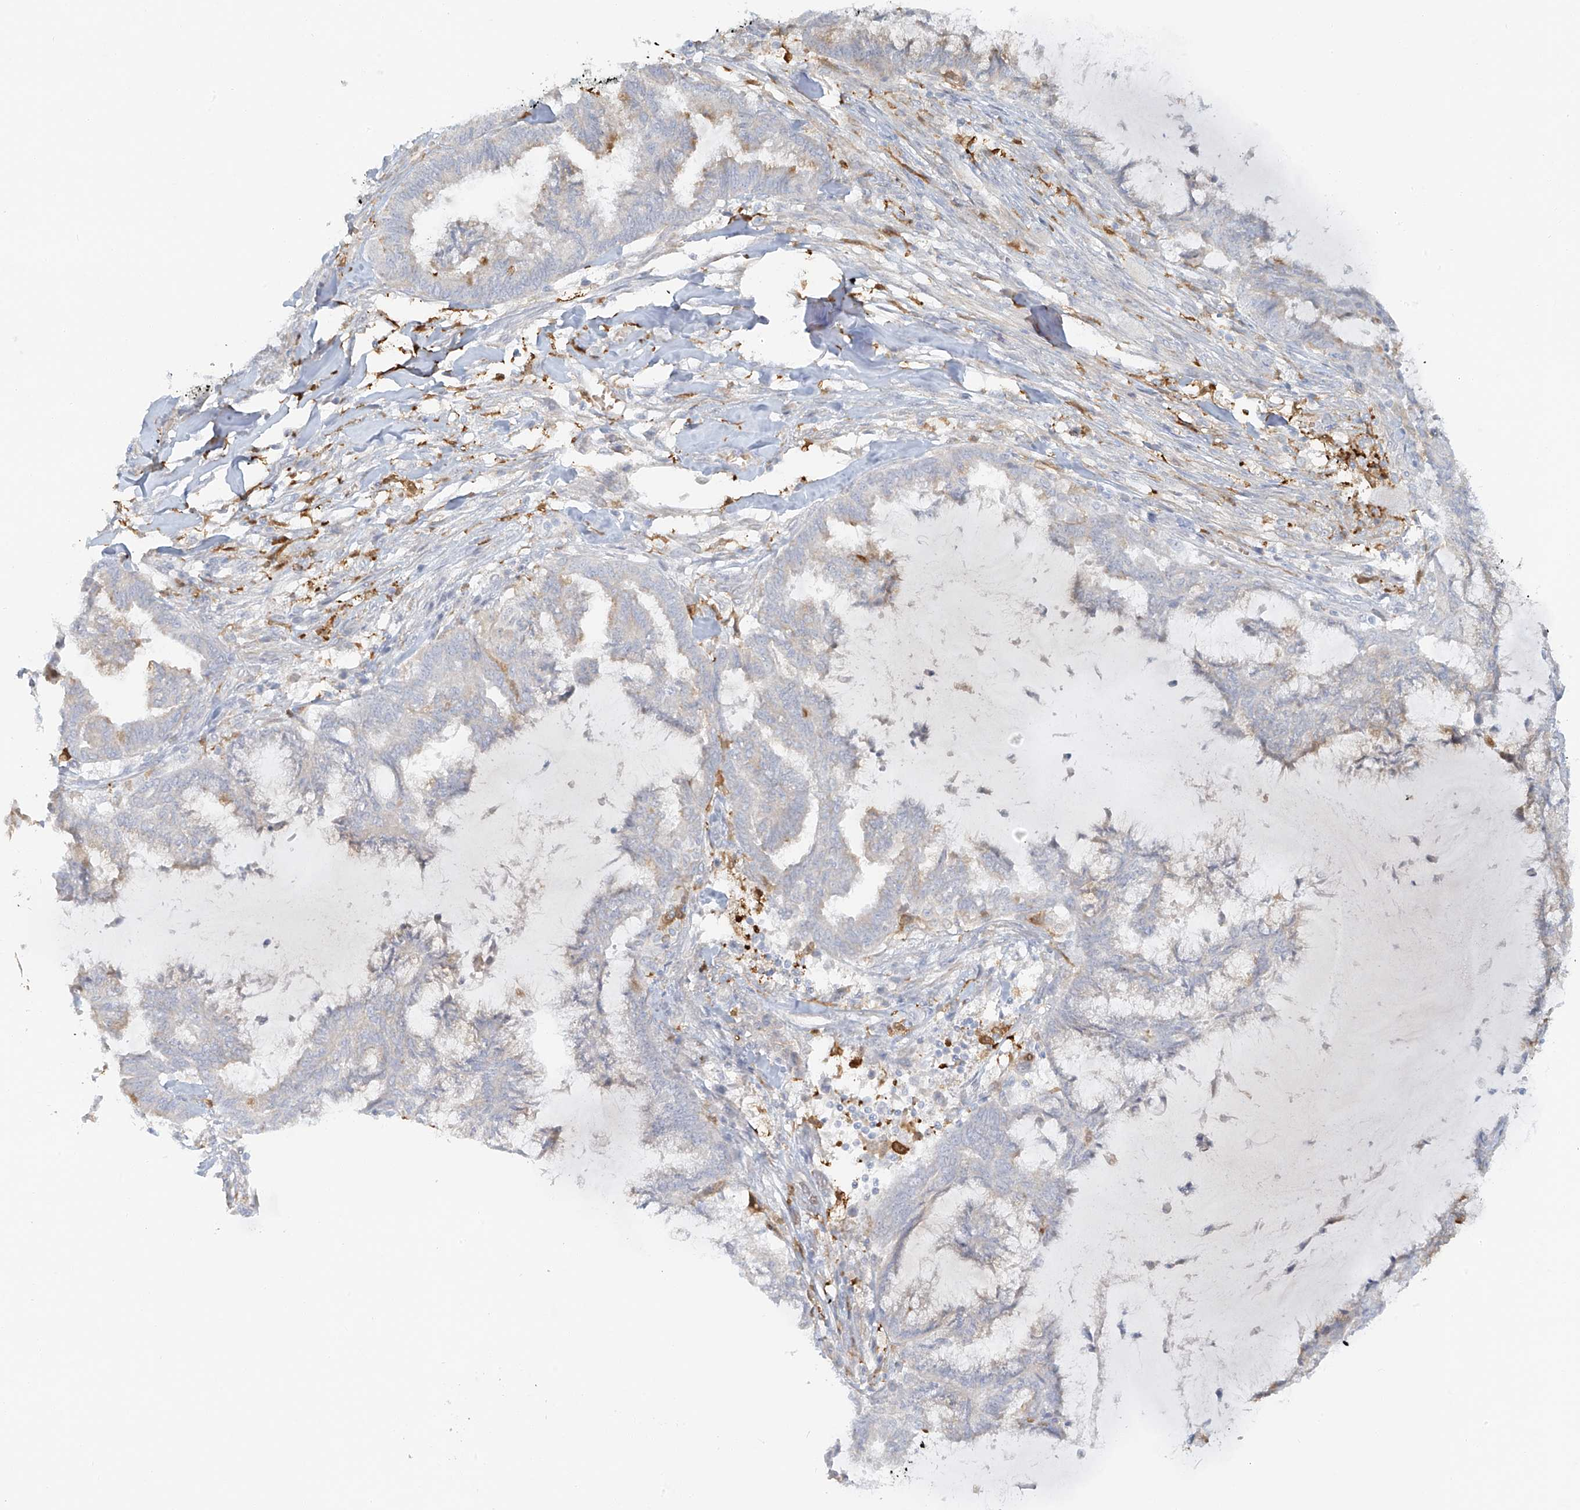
{"staining": {"intensity": "negative", "quantity": "none", "location": "none"}, "tissue": "endometrial cancer", "cell_type": "Tumor cells", "image_type": "cancer", "snomed": [{"axis": "morphology", "description": "Adenocarcinoma, NOS"}, {"axis": "topography", "description": "Endometrium"}], "caption": "Immunohistochemical staining of endometrial cancer displays no significant staining in tumor cells.", "gene": "UPK1B", "patient": {"sex": "female", "age": 86}}